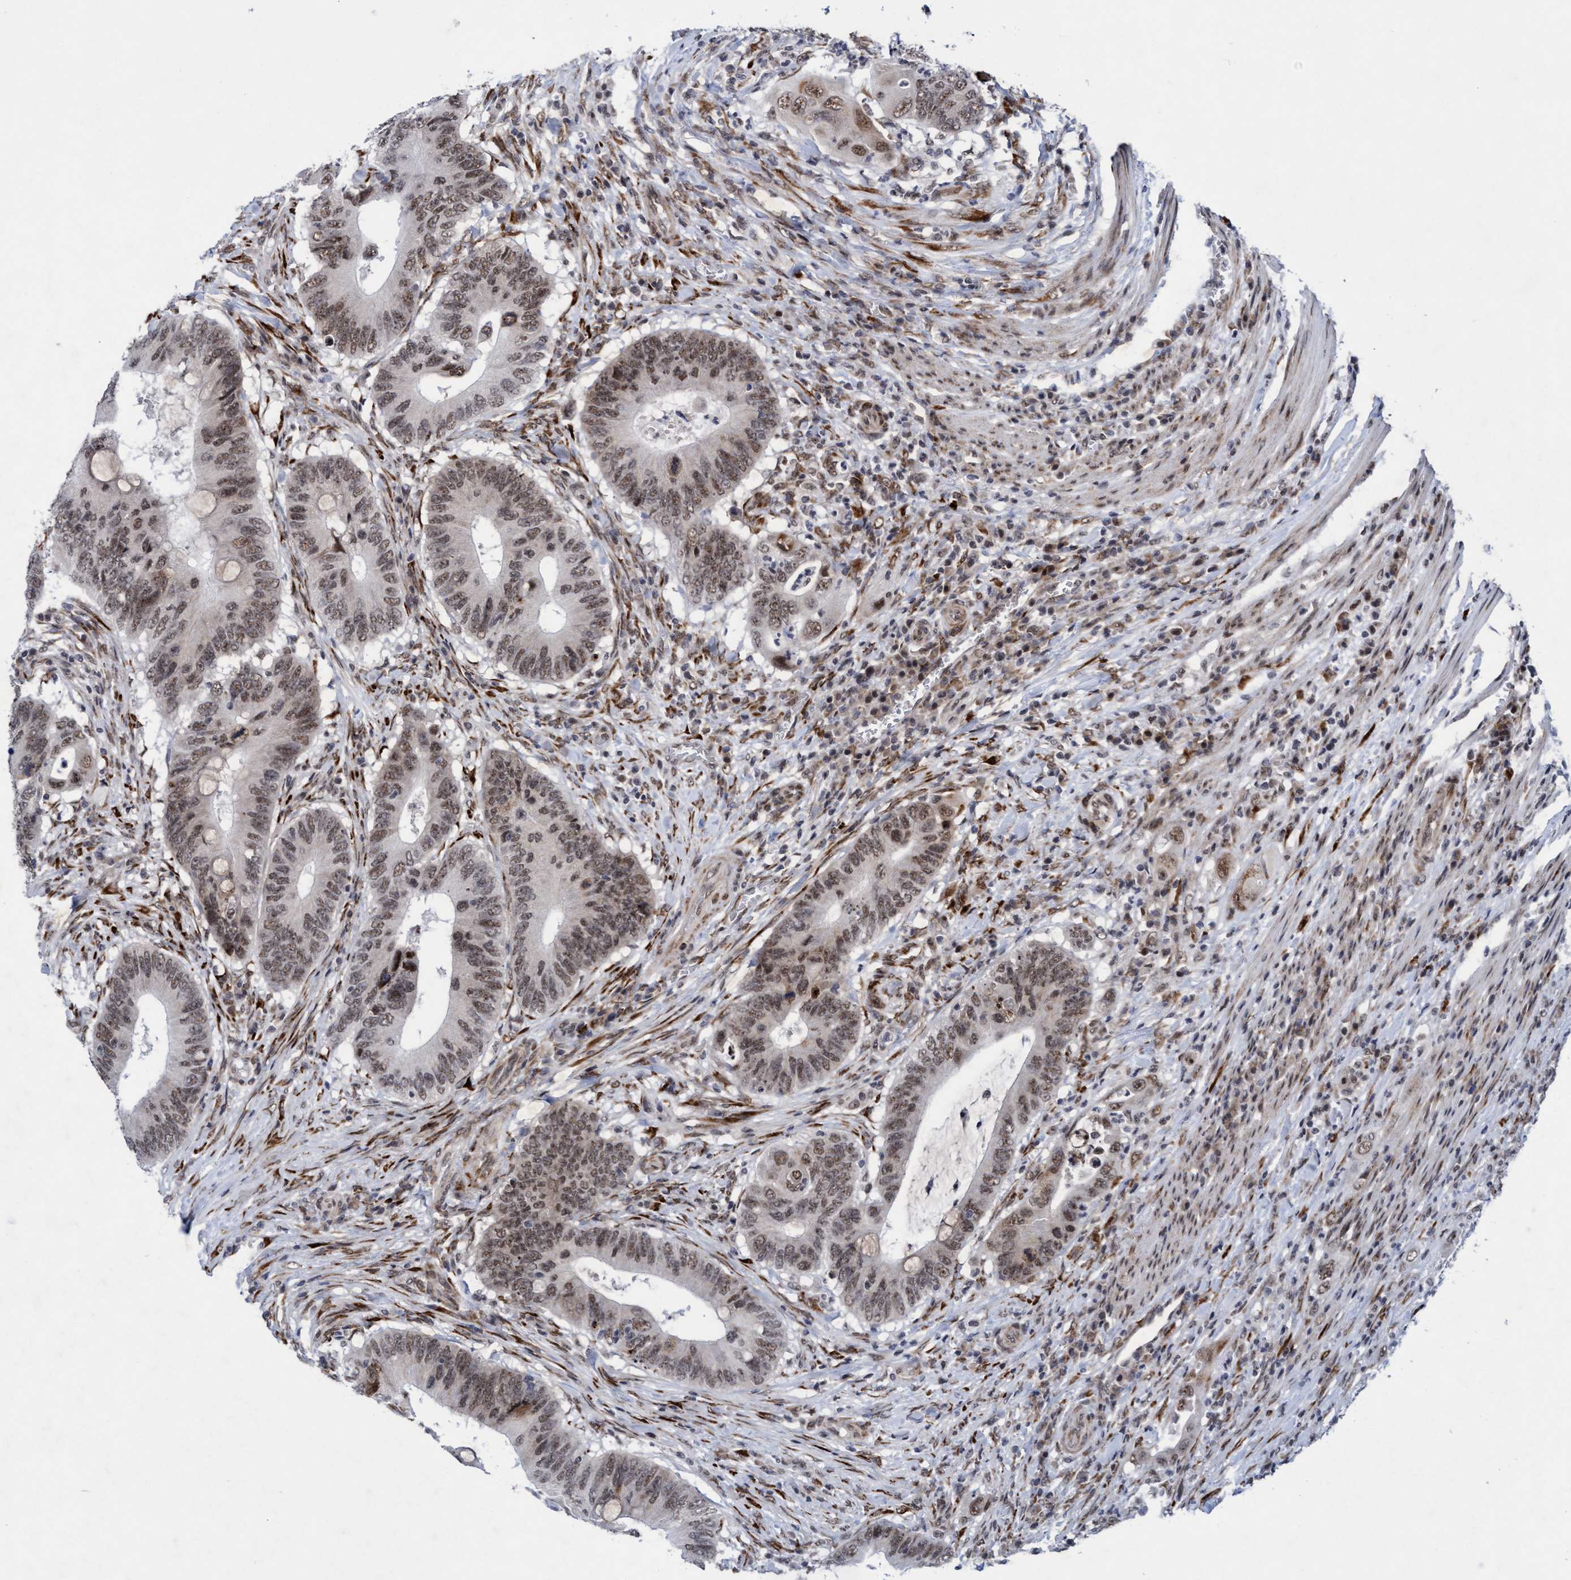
{"staining": {"intensity": "weak", "quantity": ">75%", "location": "nuclear"}, "tissue": "colorectal cancer", "cell_type": "Tumor cells", "image_type": "cancer", "snomed": [{"axis": "morphology", "description": "Adenocarcinoma, NOS"}, {"axis": "topography", "description": "Colon"}], "caption": "Weak nuclear protein expression is identified in about >75% of tumor cells in colorectal cancer (adenocarcinoma).", "gene": "GLT6D1", "patient": {"sex": "male", "age": 71}}